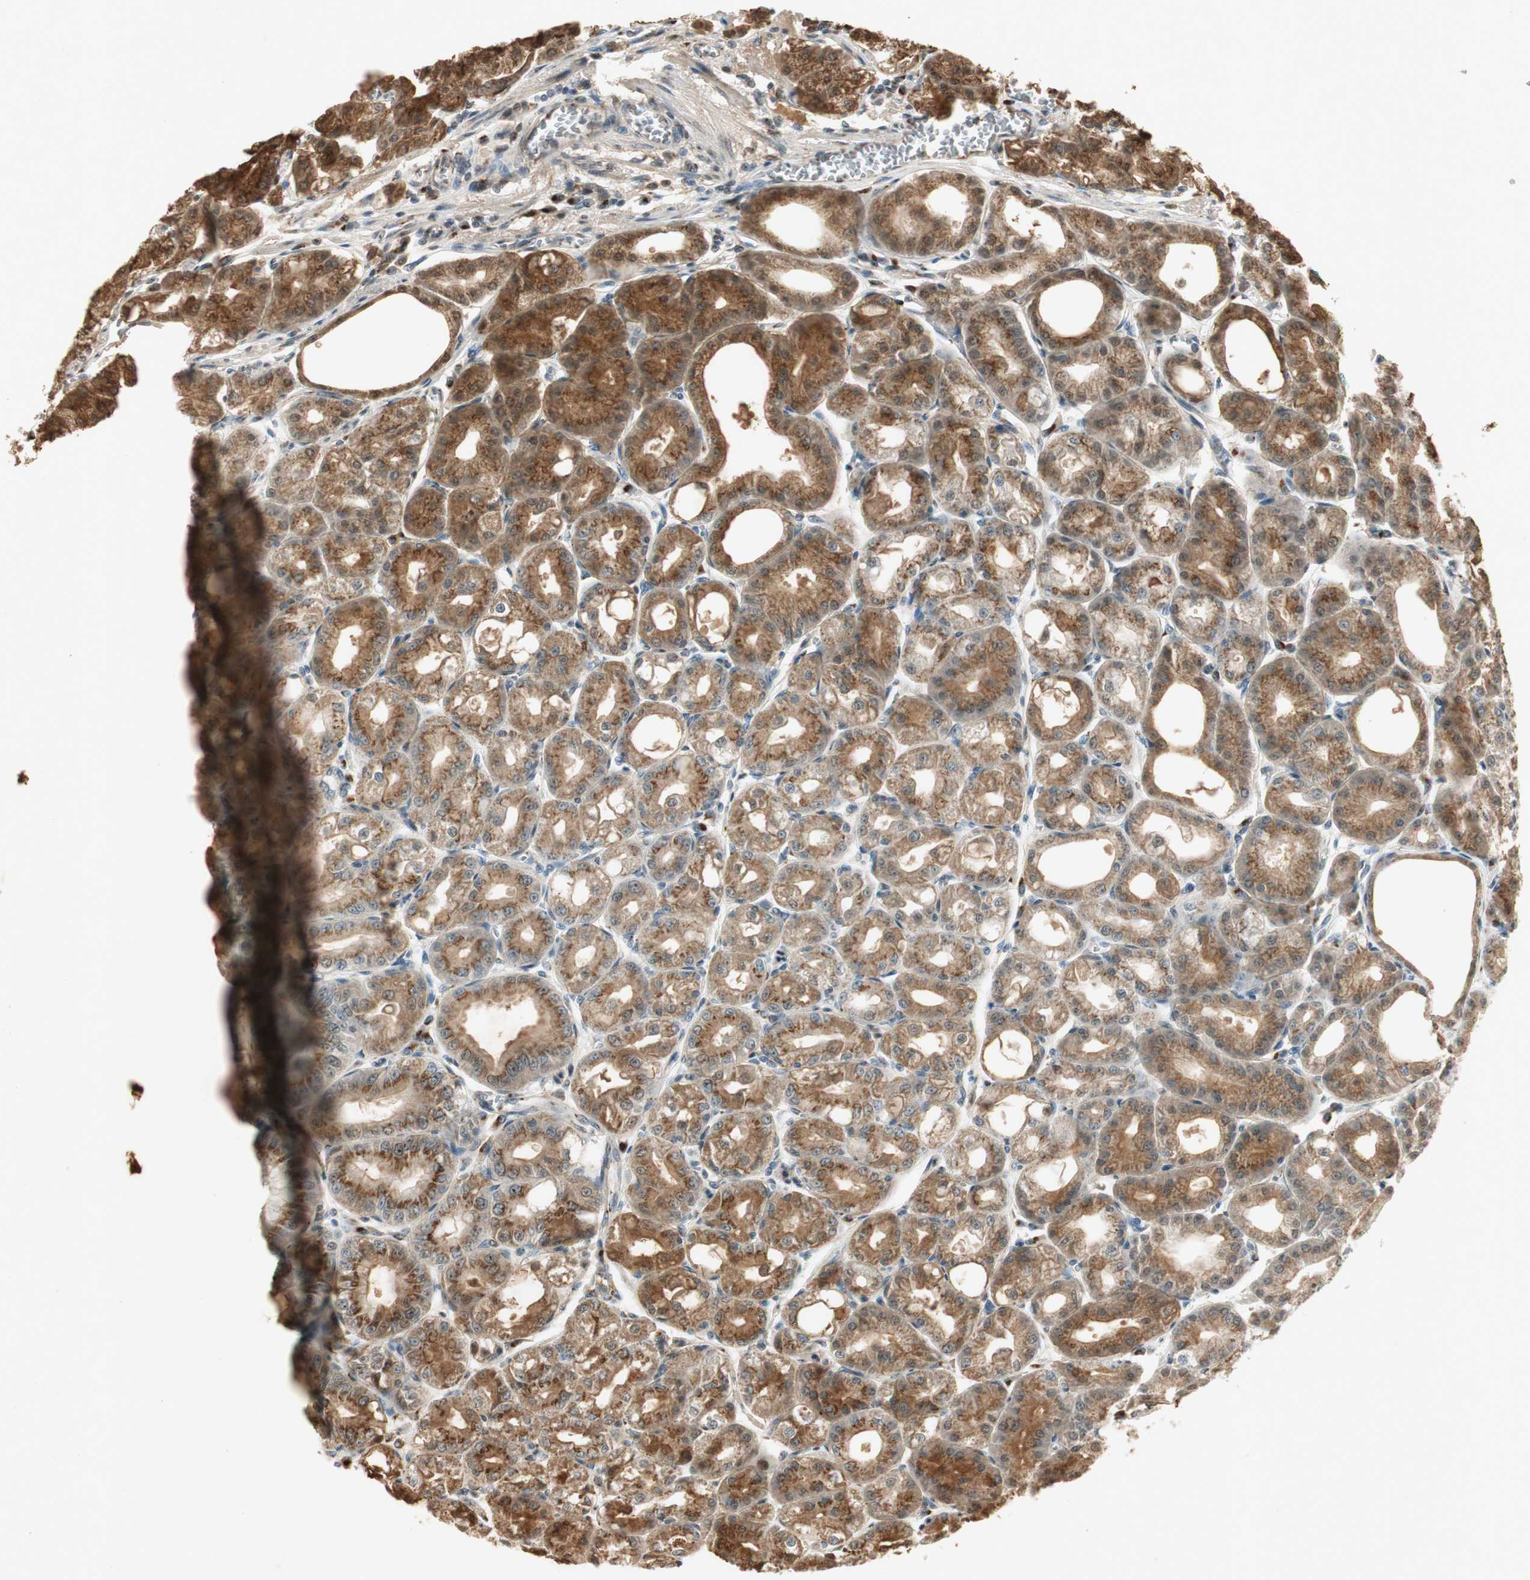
{"staining": {"intensity": "moderate", "quantity": ">75%", "location": "cytoplasmic/membranous"}, "tissue": "stomach", "cell_type": "Glandular cells", "image_type": "normal", "snomed": [{"axis": "morphology", "description": "Normal tissue, NOS"}, {"axis": "topography", "description": "Stomach, lower"}], "caption": "Moderate cytoplasmic/membranous expression is identified in approximately >75% of glandular cells in normal stomach. (DAB = brown stain, brightfield microscopy at high magnification).", "gene": "NEO1", "patient": {"sex": "male", "age": 71}}